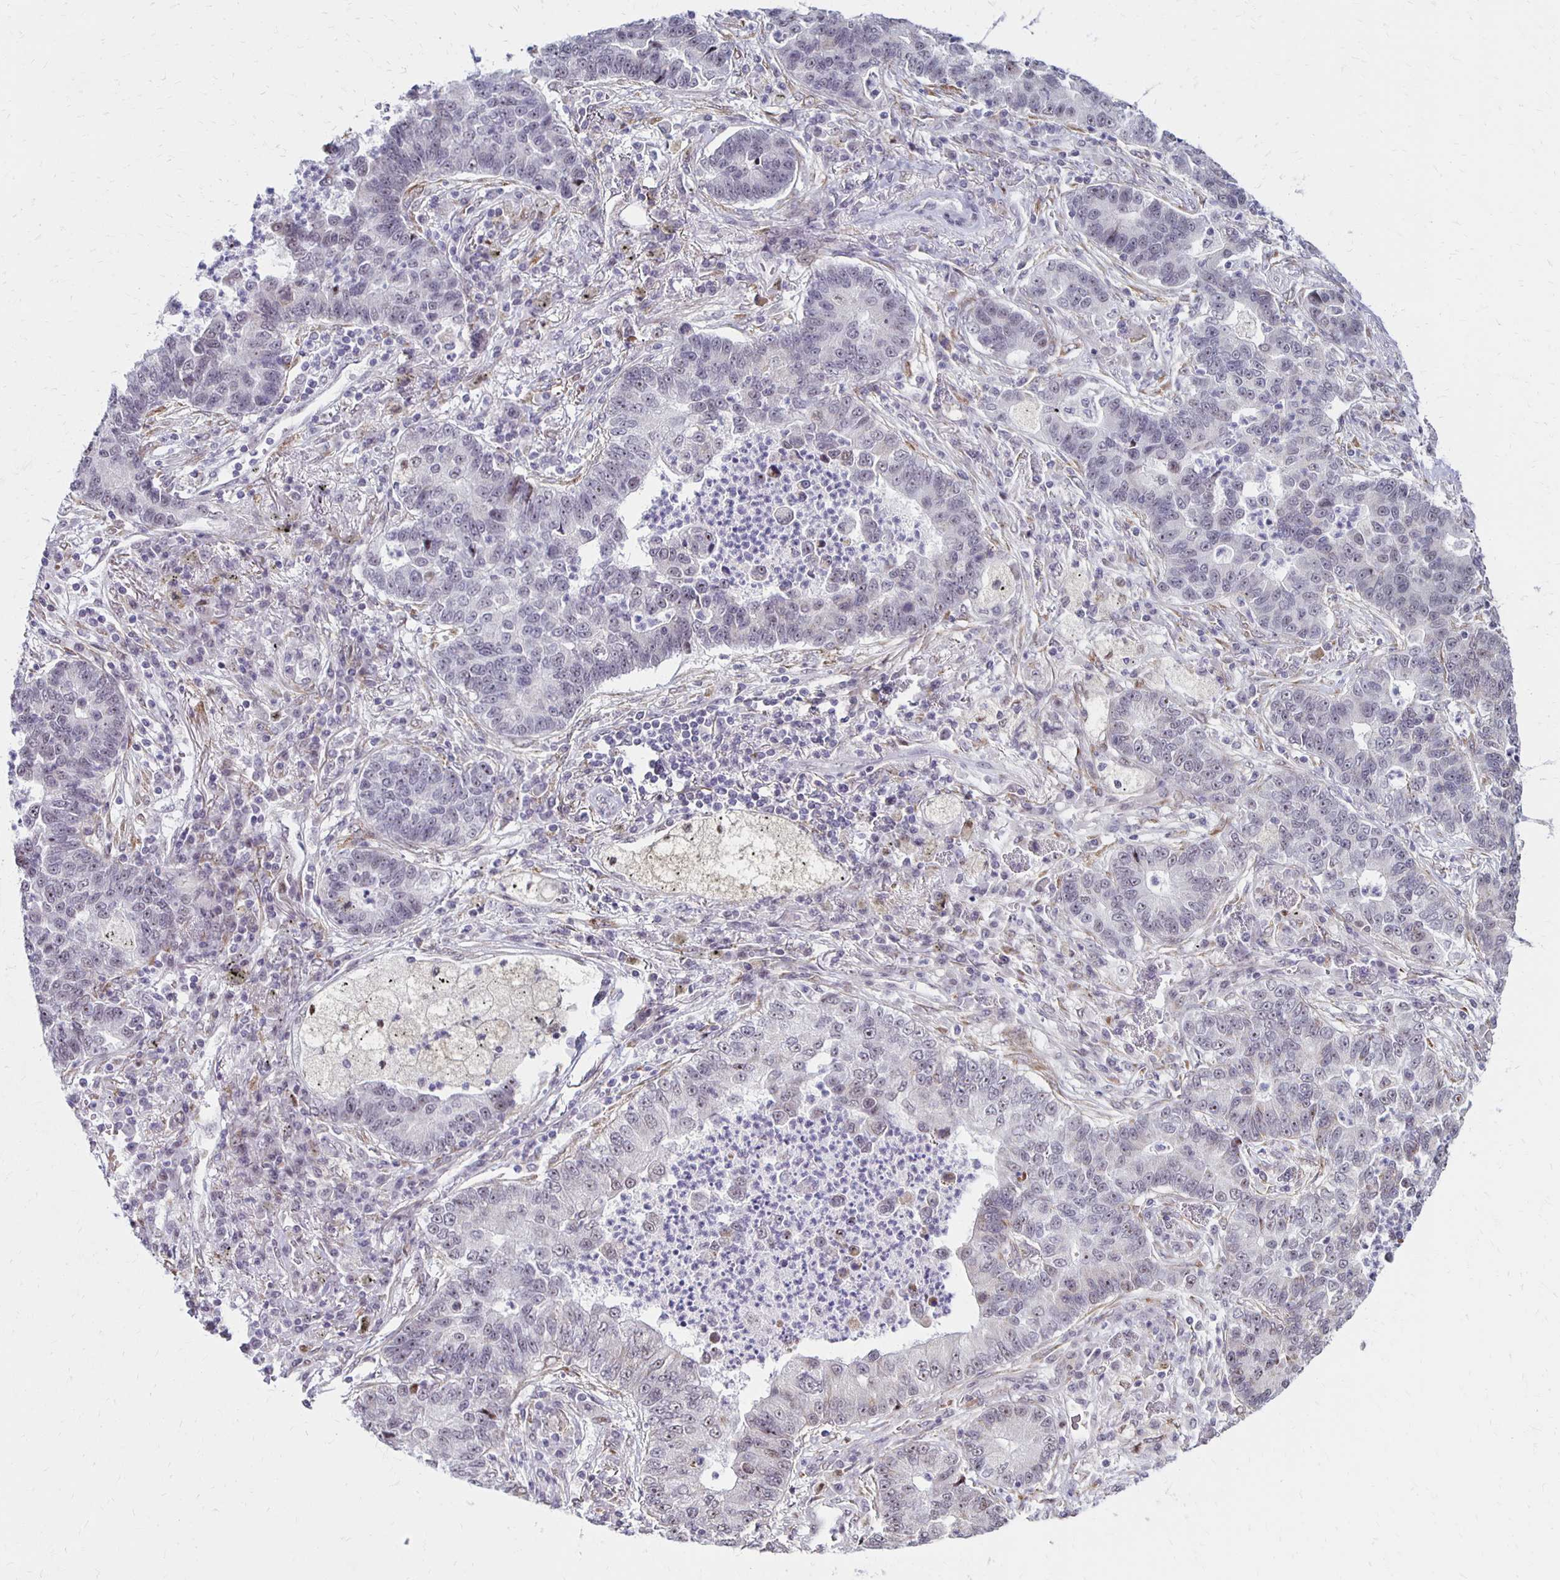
{"staining": {"intensity": "weak", "quantity": "25%-75%", "location": "nuclear"}, "tissue": "lung cancer", "cell_type": "Tumor cells", "image_type": "cancer", "snomed": [{"axis": "morphology", "description": "Adenocarcinoma, NOS"}, {"axis": "topography", "description": "Lung"}], "caption": "A brown stain shows weak nuclear expression of a protein in human lung cancer tumor cells.", "gene": "DAGLA", "patient": {"sex": "female", "age": 57}}